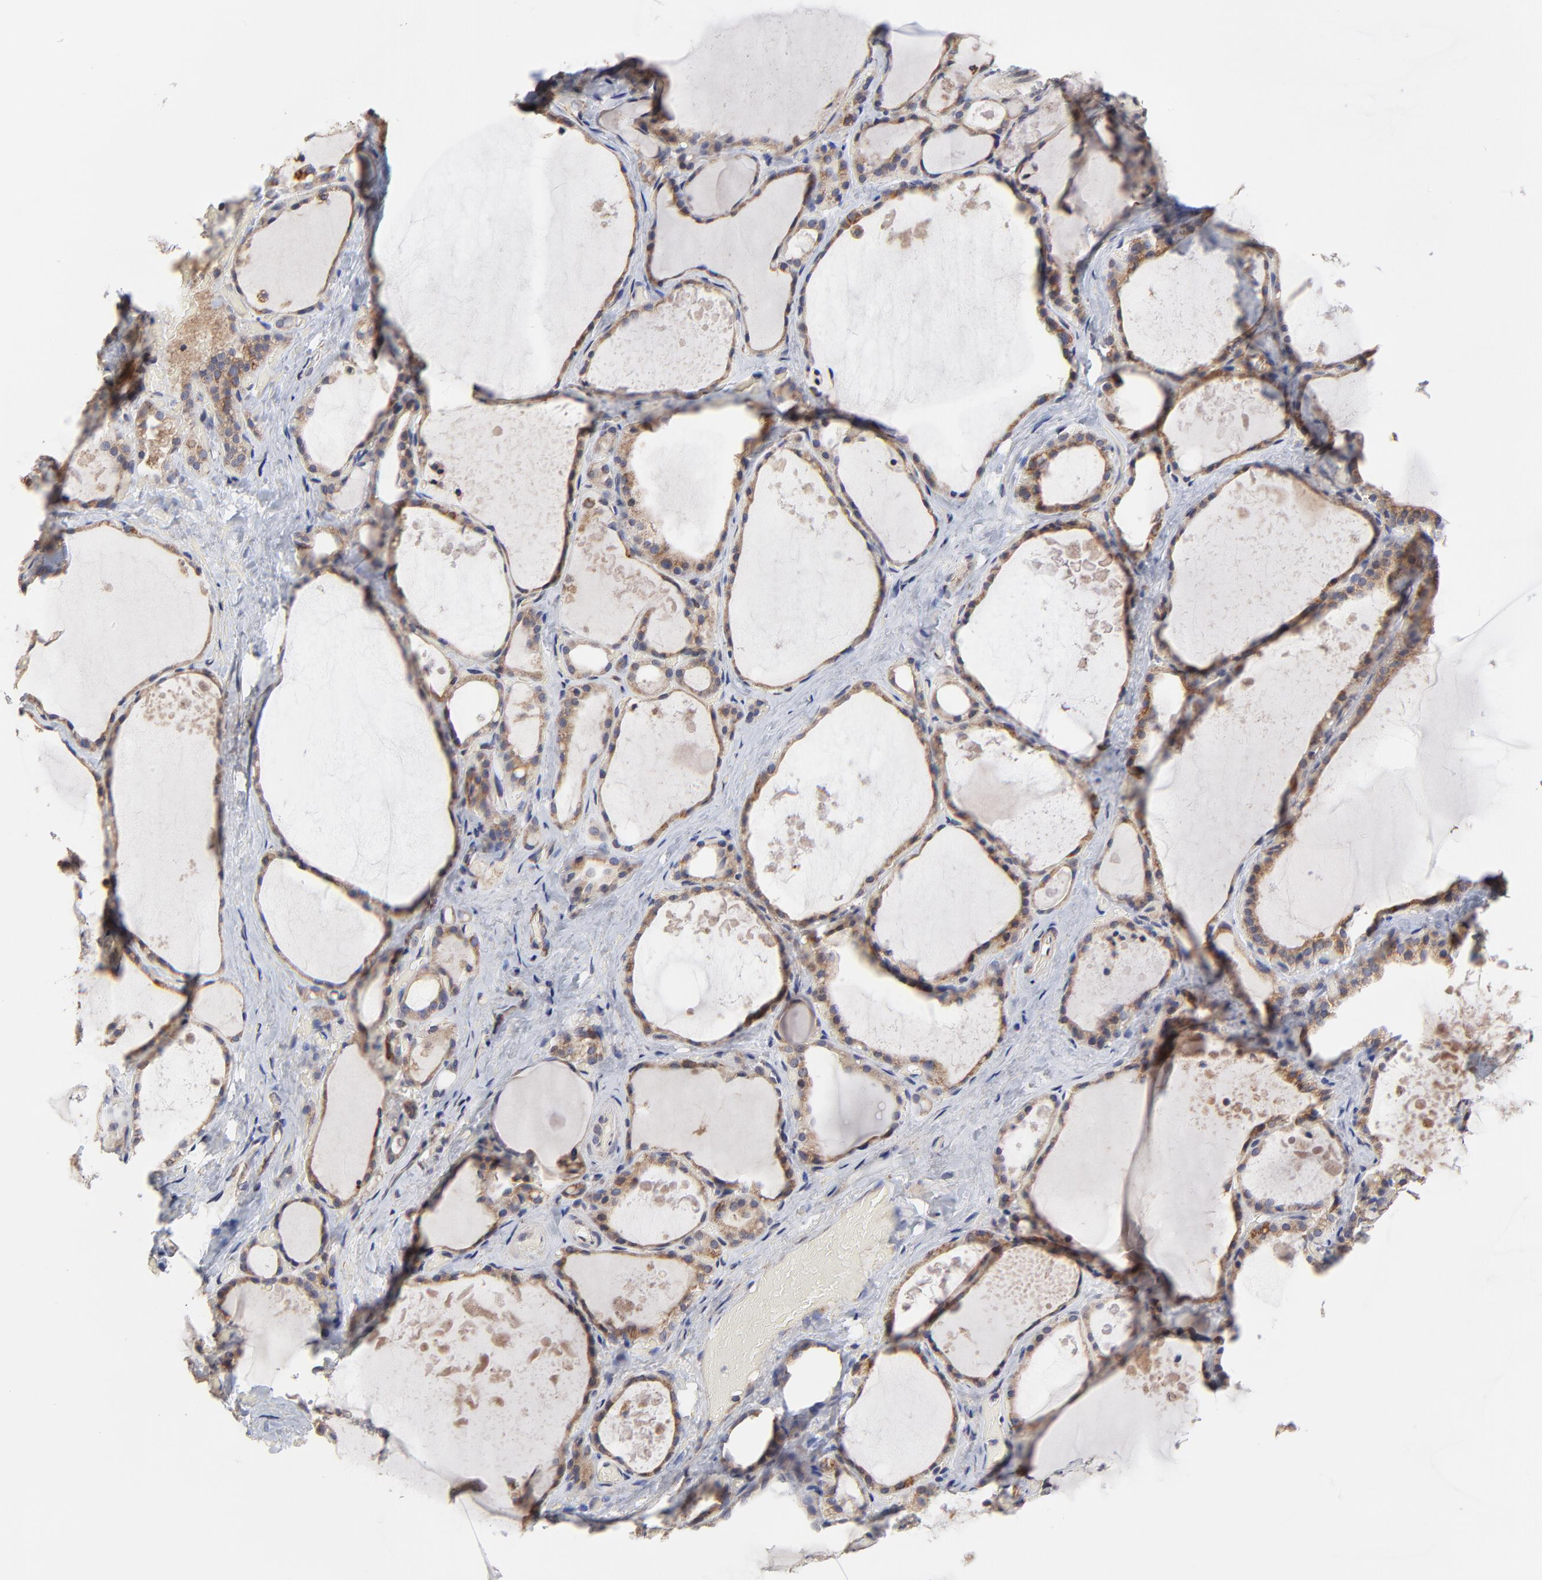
{"staining": {"intensity": "weak", "quantity": ">75%", "location": "cytoplasmic/membranous"}, "tissue": "thyroid gland", "cell_type": "Glandular cells", "image_type": "normal", "snomed": [{"axis": "morphology", "description": "Normal tissue, NOS"}, {"axis": "topography", "description": "Thyroid gland"}], "caption": "IHC (DAB (3,3'-diaminobenzidine)) staining of benign thyroid gland shows weak cytoplasmic/membranous protein staining in approximately >75% of glandular cells.", "gene": "ZNF550", "patient": {"sex": "male", "age": 61}}